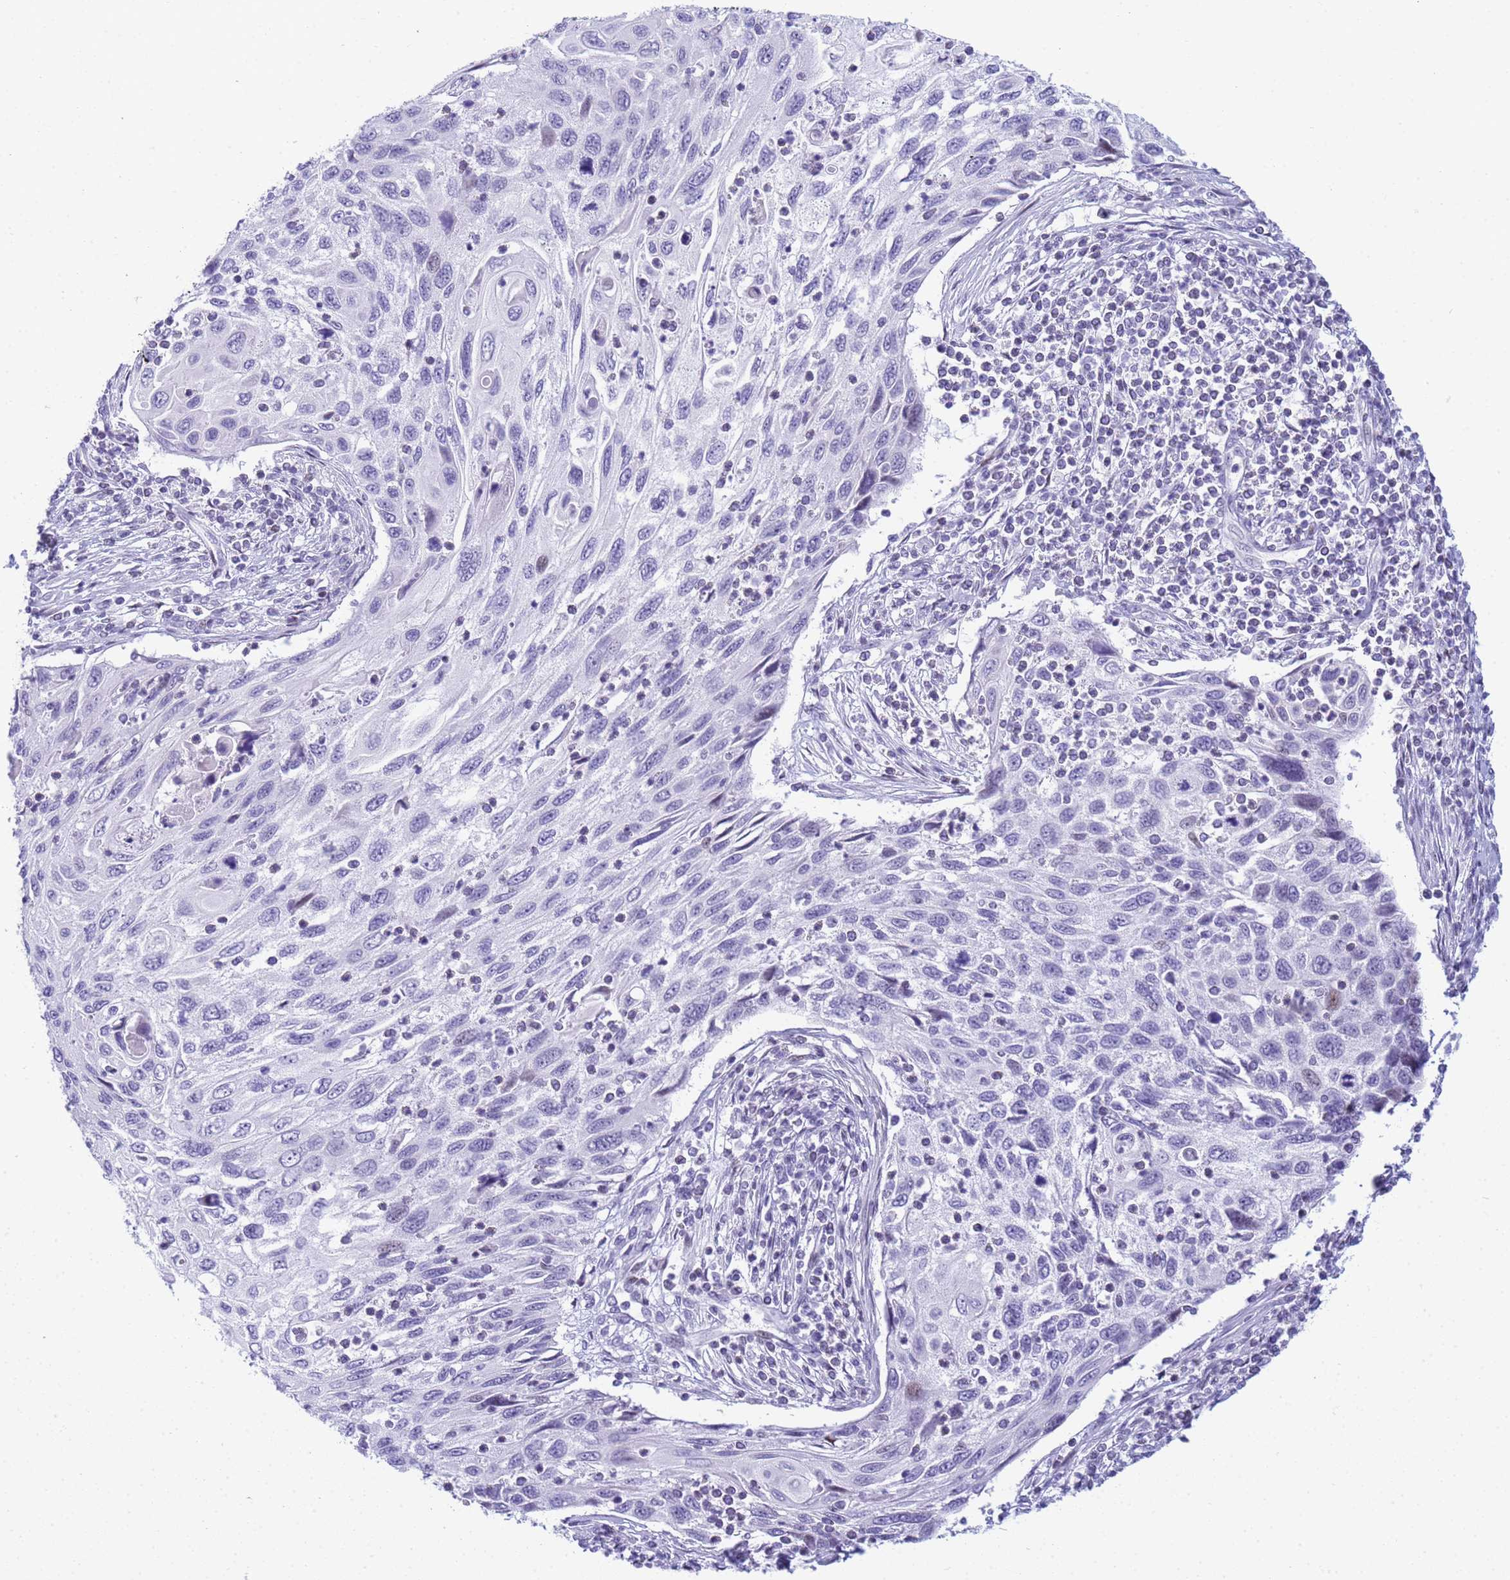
{"staining": {"intensity": "negative", "quantity": "none", "location": "none"}, "tissue": "cervical cancer", "cell_type": "Tumor cells", "image_type": "cancer", "snomed": [{"axis": "morphology", "description": "Squamous cell carcinoma, NOS"}, {"axis": "topography", "description": "Cervix"}], "caption": "Protein analysis of cervical squamous cell carcinoma shows no significant staining in tumor cells.", "gene": "SNX20", "patient": {"sex": "female", "age": 70}}